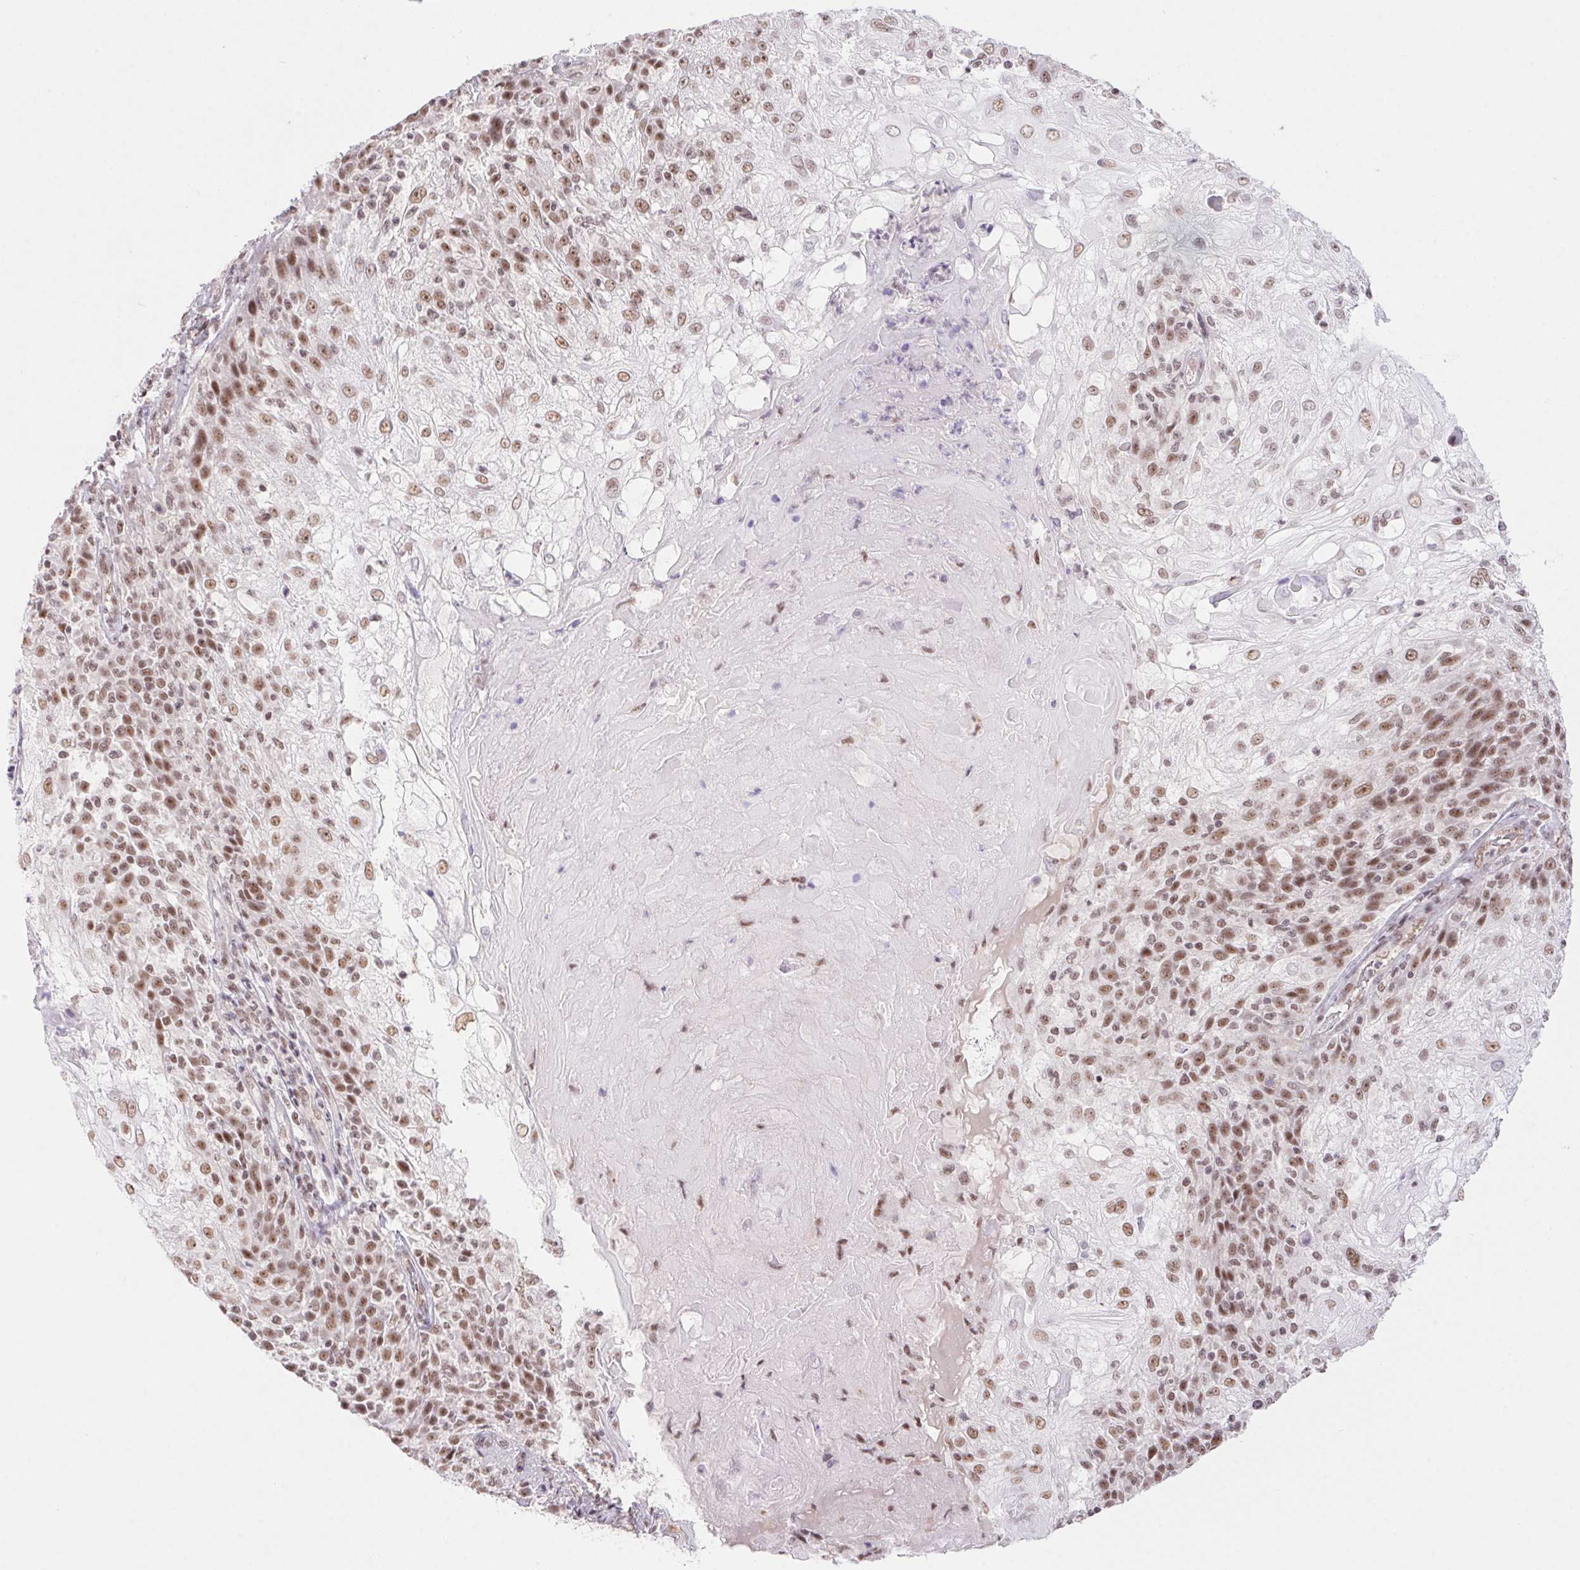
{"staining": {"intensity": "moderate", "quantity": "25%-75%", "location": "nuclear"}, "tissue": "skin cancer", "cell_type": "Tumor cells", "image_type": "cancer", "snomed": [{"axis": "morphology", "description": "Normal tissue, NOS"}, {"axis": "morphology", "description": "Squamous cell carcinoma, NOS"}, {"axis": "topography", "description": "Skin"}], "caption": "Immunohistochemical staining of skin cancer (squamous cell carcinoma) displays moderate nuclear protein staining in about 25%-75% of tumor cells. (DAB (3,3'-diaminobenzidine) IHC, brown staining for protein, blue staining for nuclei).", "gene": "DDX17", "patient": {"sex": "female", "age": 83}}